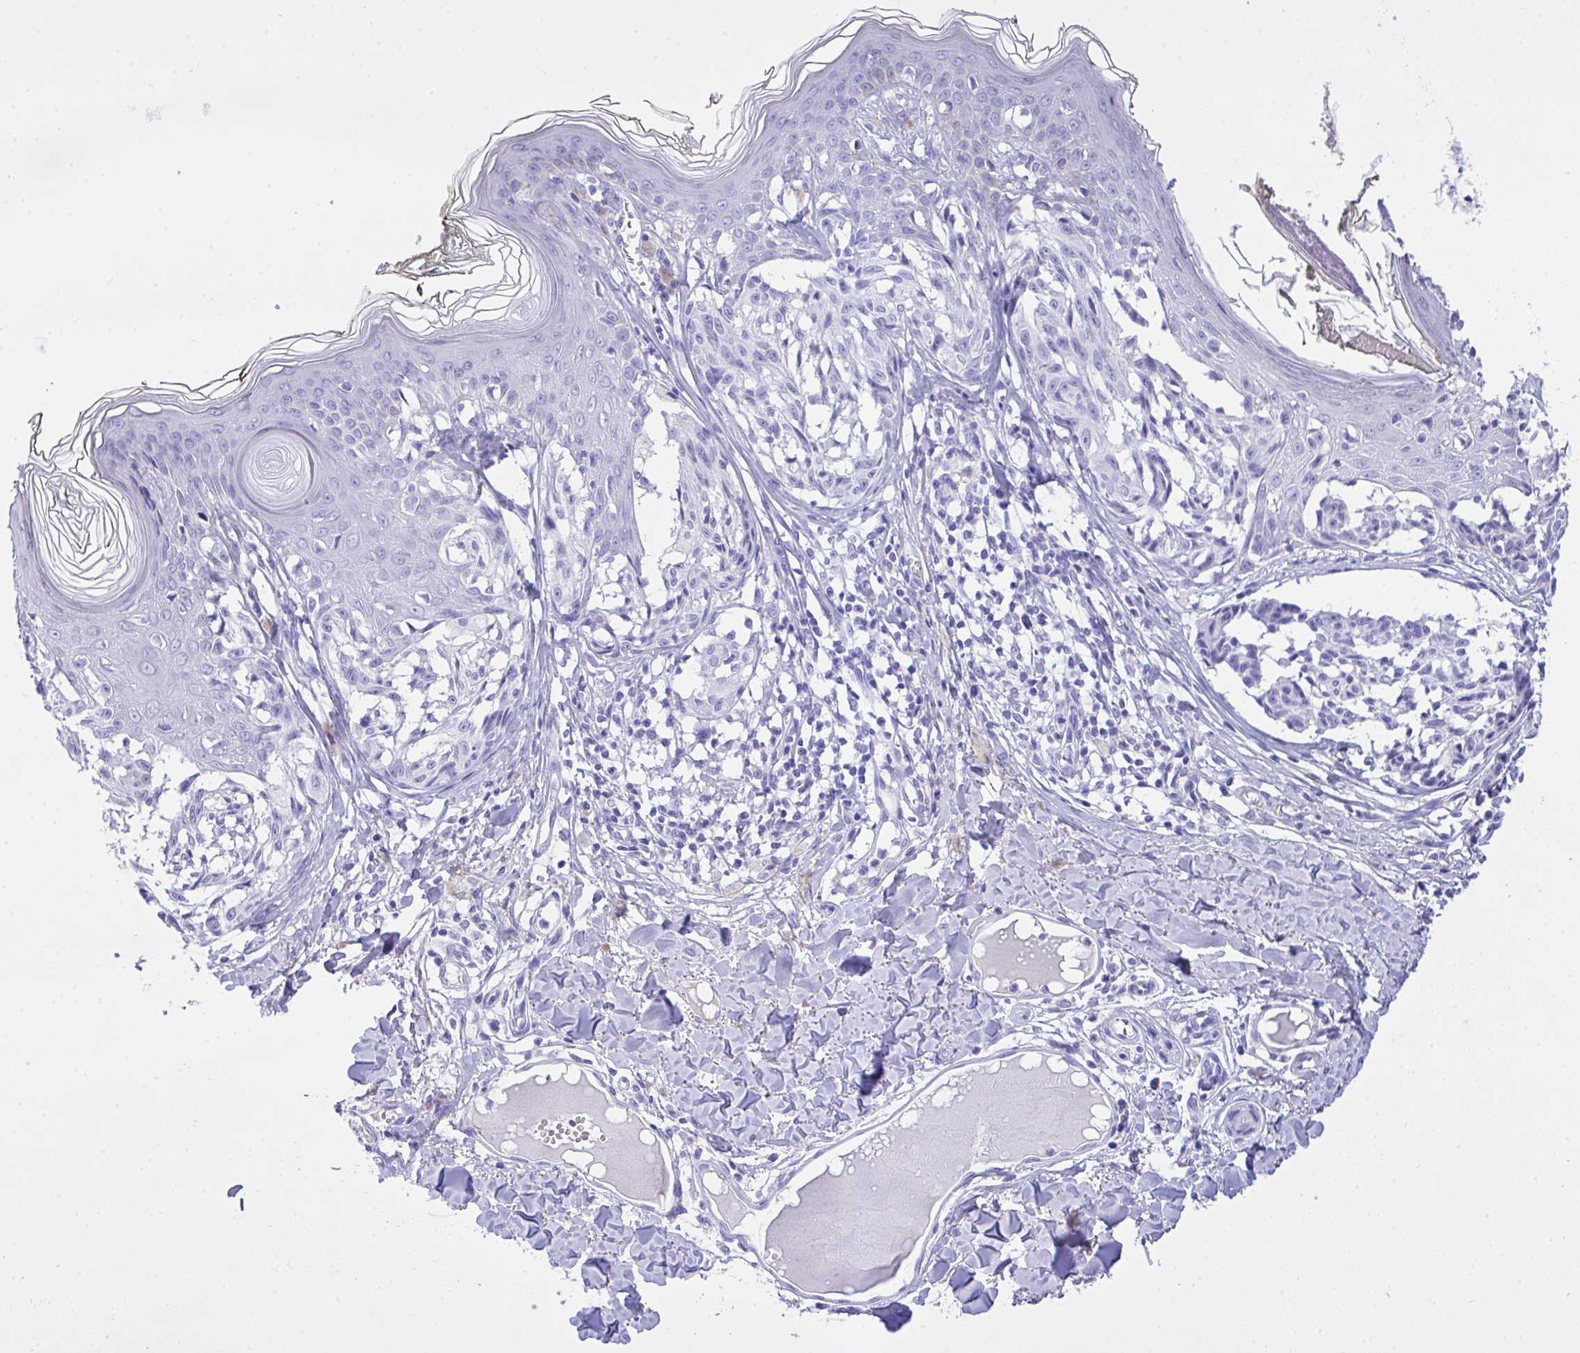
{"staining": {"intensity": "negative", "quantity": "none", "location": "none"}, "tissue": "melanoma", "cell_type": "Tumor cells", "image_type": "cancer", "snomed": [{"axis": "morphology", "description": "Malignant melanoma, NOS"}, {"axis": "topography", "description": "Skin"}], "caption": "Immunohistochemistry (IHC) image of human melanoma stained for a protein (brown), which reveals no staining in tumor cells.", "gene": "AKR1D1", "patient": {"sex": "female", "age": 43}}